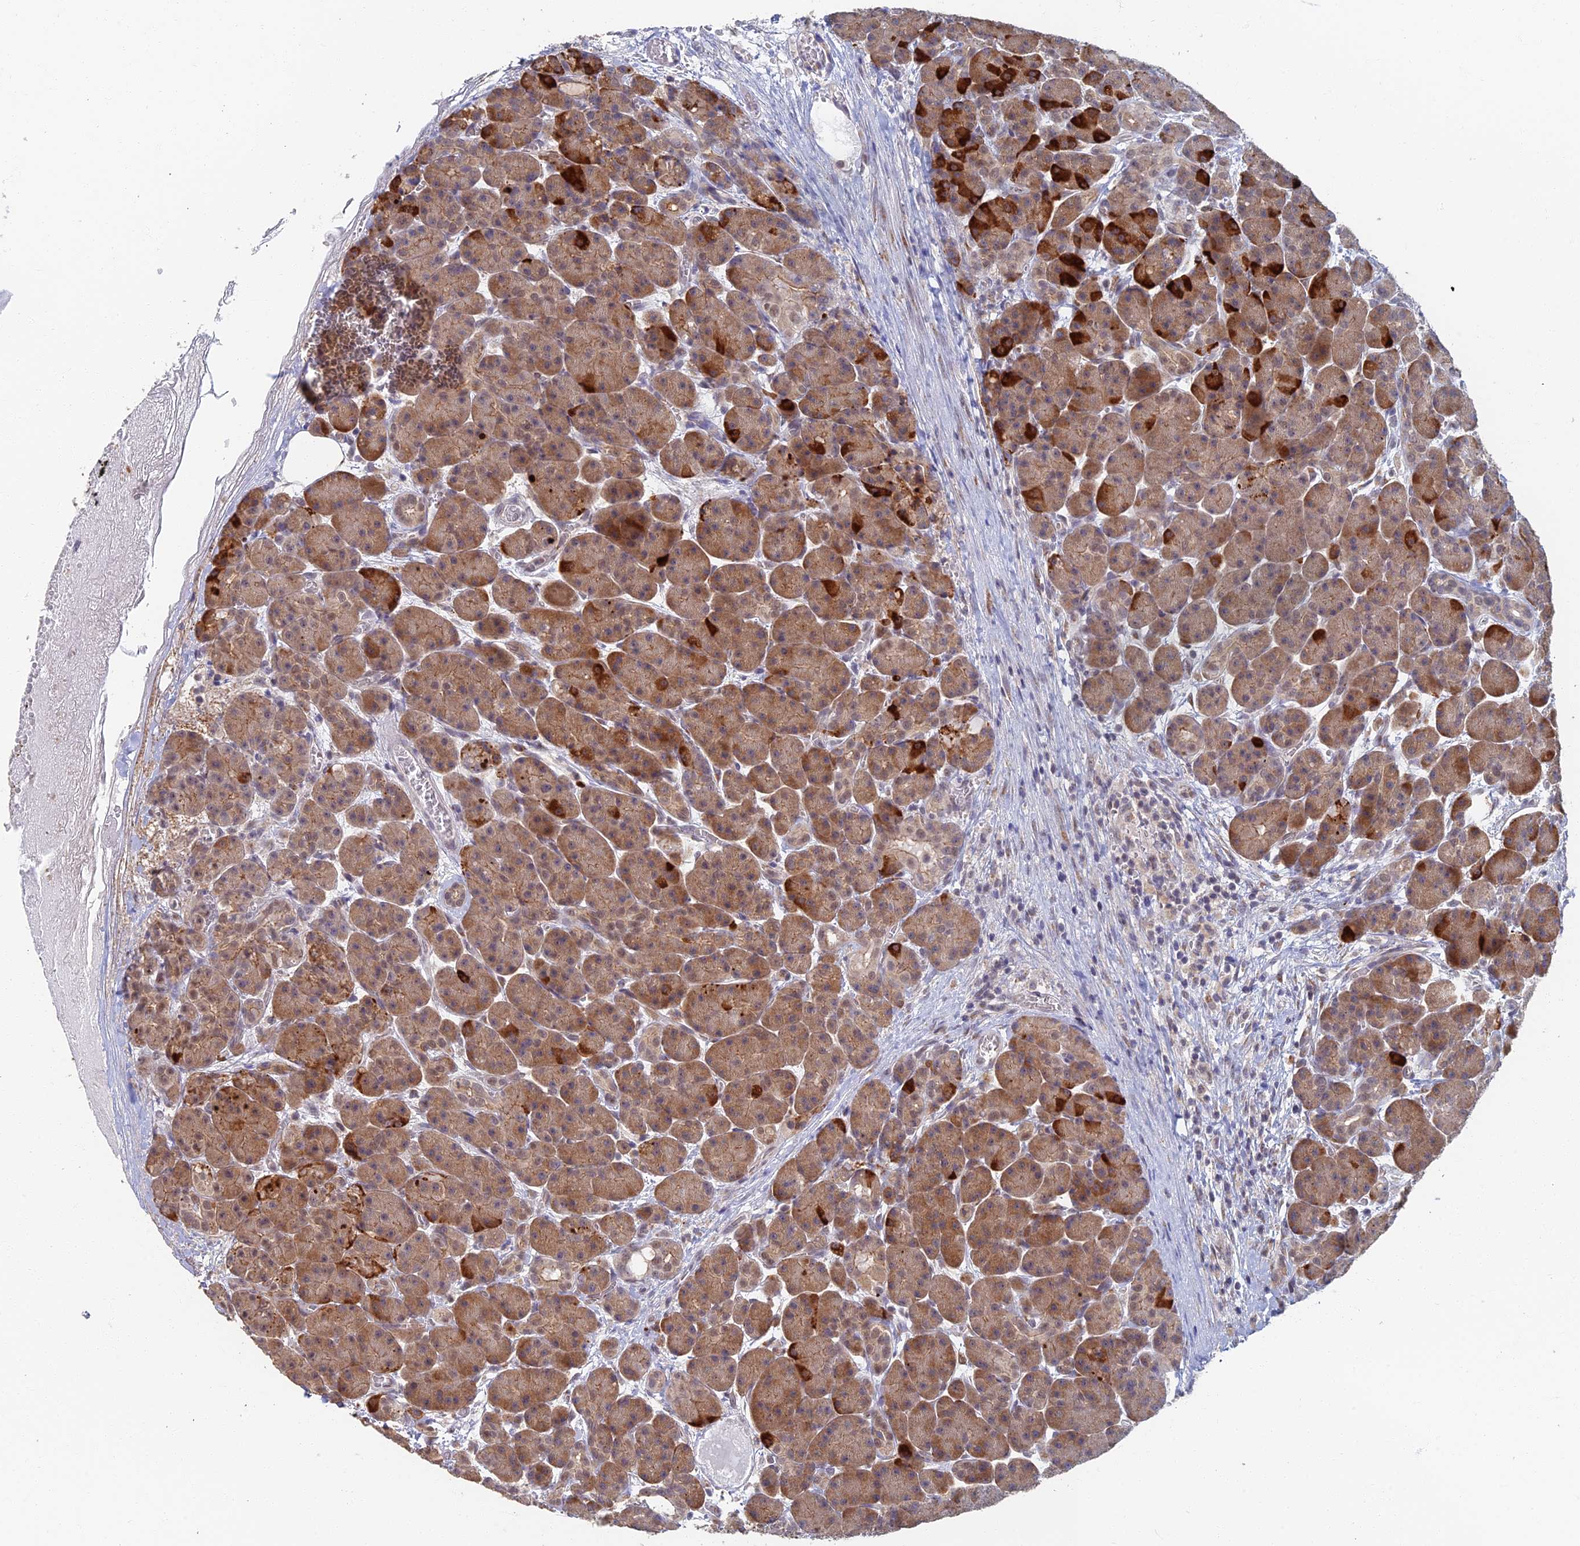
{"staining": {"intensity": "strong", "quantity": "25%-75%", "location": "cytoplasmic/membranous"}, "tissue": "pancreas", "cell_type": "Exocrine glandular cells", "image_type": "normal", "snomed": [{"axis": "morphology", "description": "Normal tissue, NOS"}, {"axis": "topography", "description": "Pancreas"}], "caption": "Pancreas stained for a protein (brown) exhibits strong cytoplasmic/membranous positive staining in about 25%-75% of exocrine glandular cells.", "gene": "GPATCH1", "patient": {"sex": "male", "age": 63}}